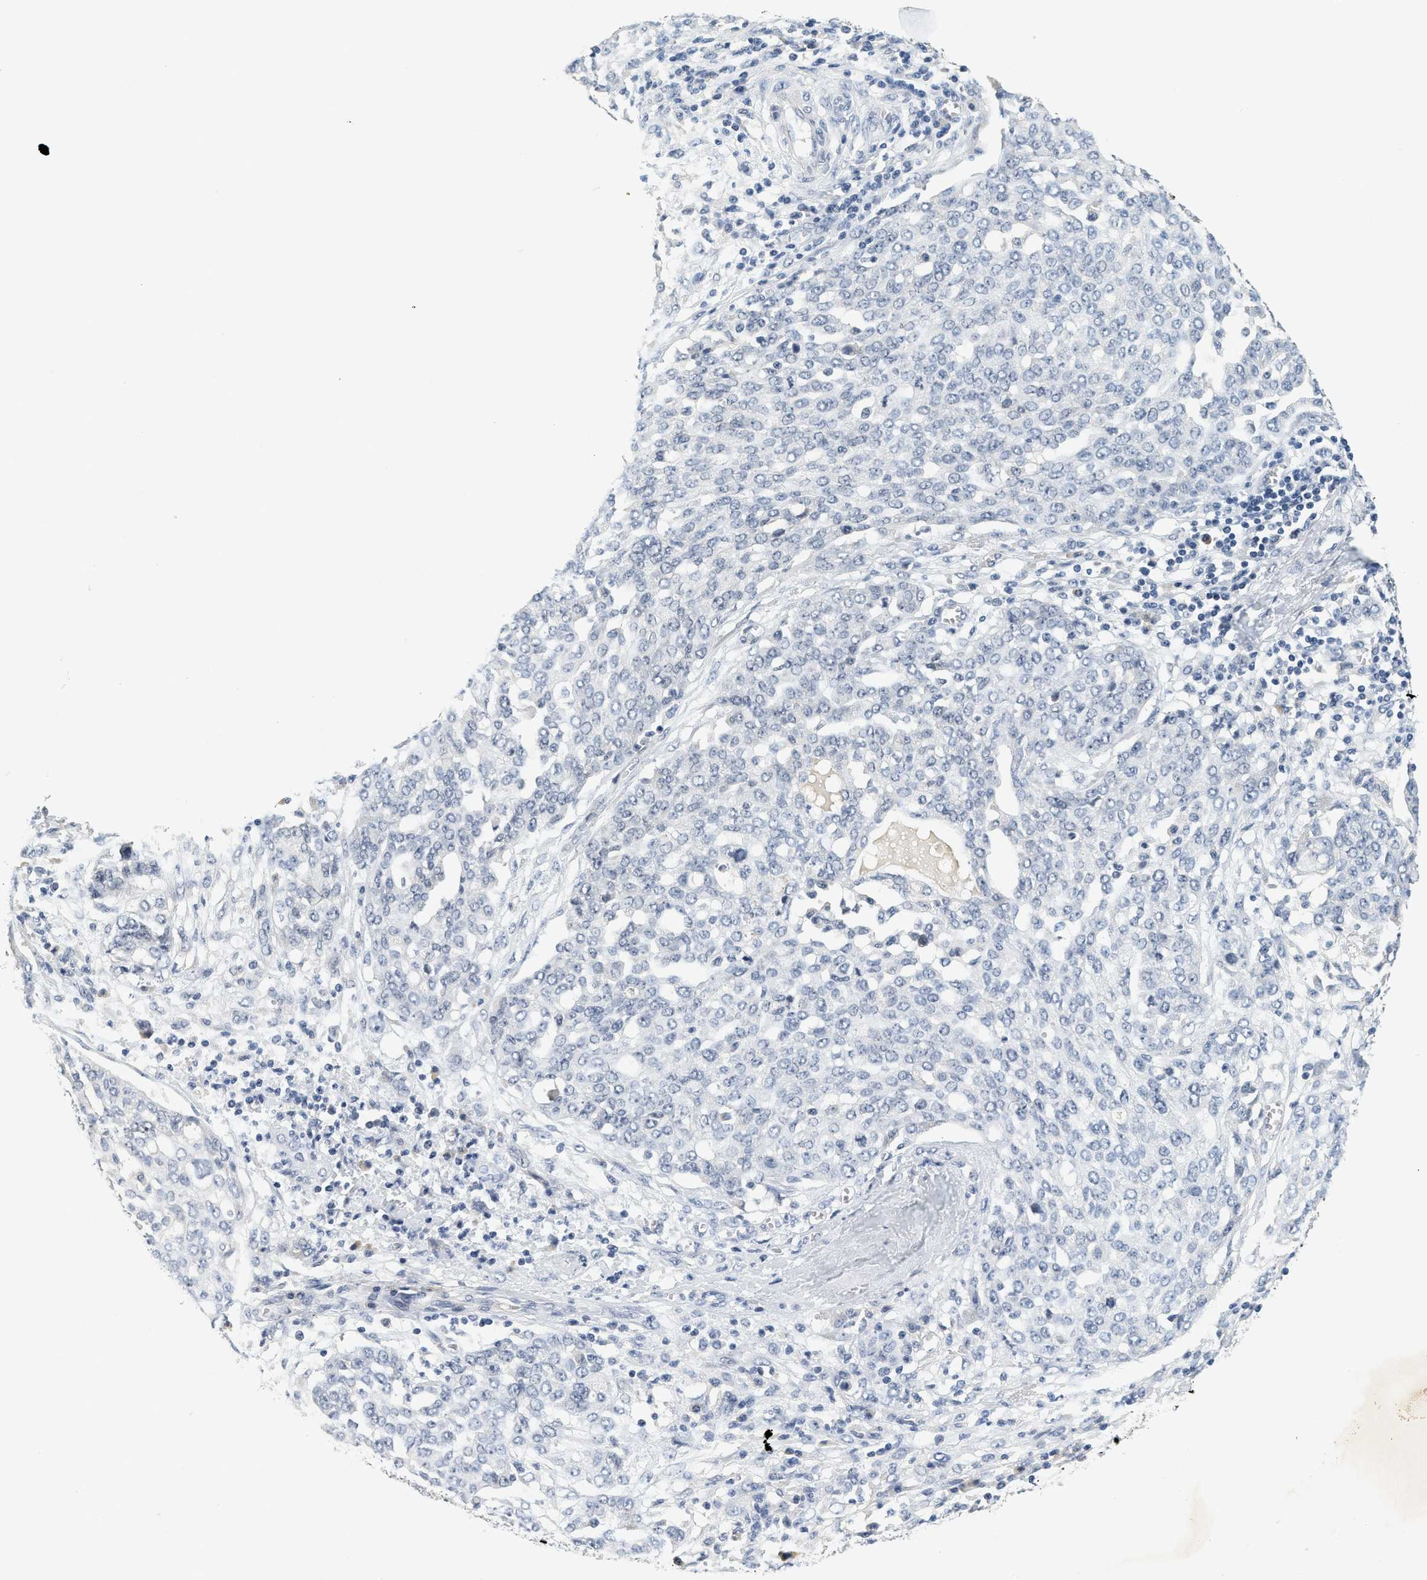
{"staining": {"intensity": "negative", "quantity": "none", "location": "none"}, "tissue": "ovarian cancer", "cell_type": "Tumor cells", "image_type": "cancer", "snomed": [{"axis": "morphology", "description": "Cystadenocarcinoma, serous, NOS"}, {"axis": "topography", "description": "Soft tissue"}, {"axis": "topography", "description": "Ovary"}], "caption": "This is a photomicrograph of IHC staining of serous cystadenocarcinoma (ovarian), which shows no expression in tumor cells.", "gene": "MZF1", "patient": {"sex": "female", "age": 57}}